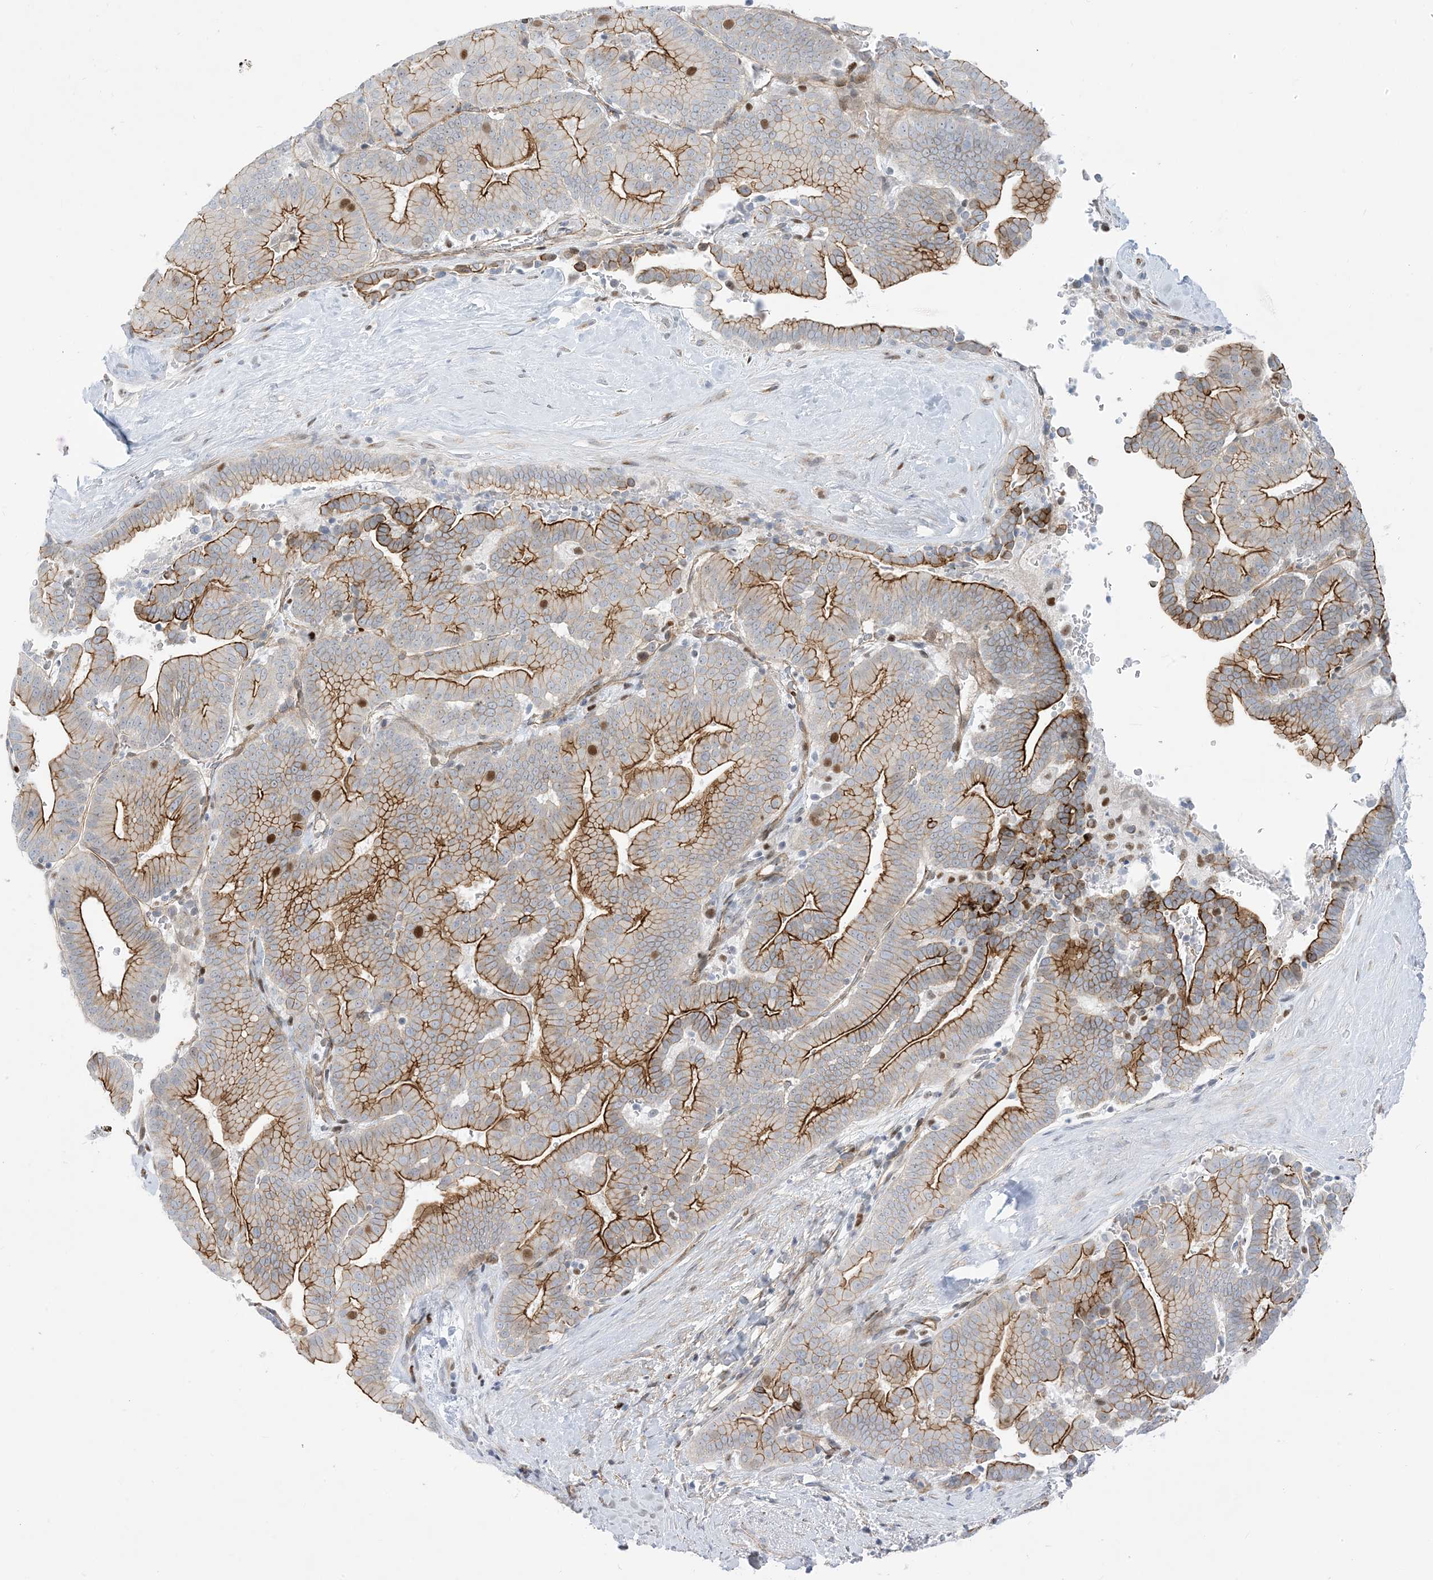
{"staining": {"intensity": "strong", "quantity": ">75%", "location": "cytoplasmic/membranous,nuclear"}, "tissue": "liver cancer", "cell_type": "Tumor cells", "image_type": "cancer", "snomed": [{"axis": "morphology", "description": "Cholangiocarcinoma"}, {"axis": "topography", "description": "Liver"}], "caption": "Cholangiocarcinoma (liver) stained with DAB immunohistochemistry shows high levels of strong cytoplasmic/membranous and nuclear staining in approximately >75% of tumor cells.", "gene": "MARS2", "patient": {"sex": "female", "age": 75}}